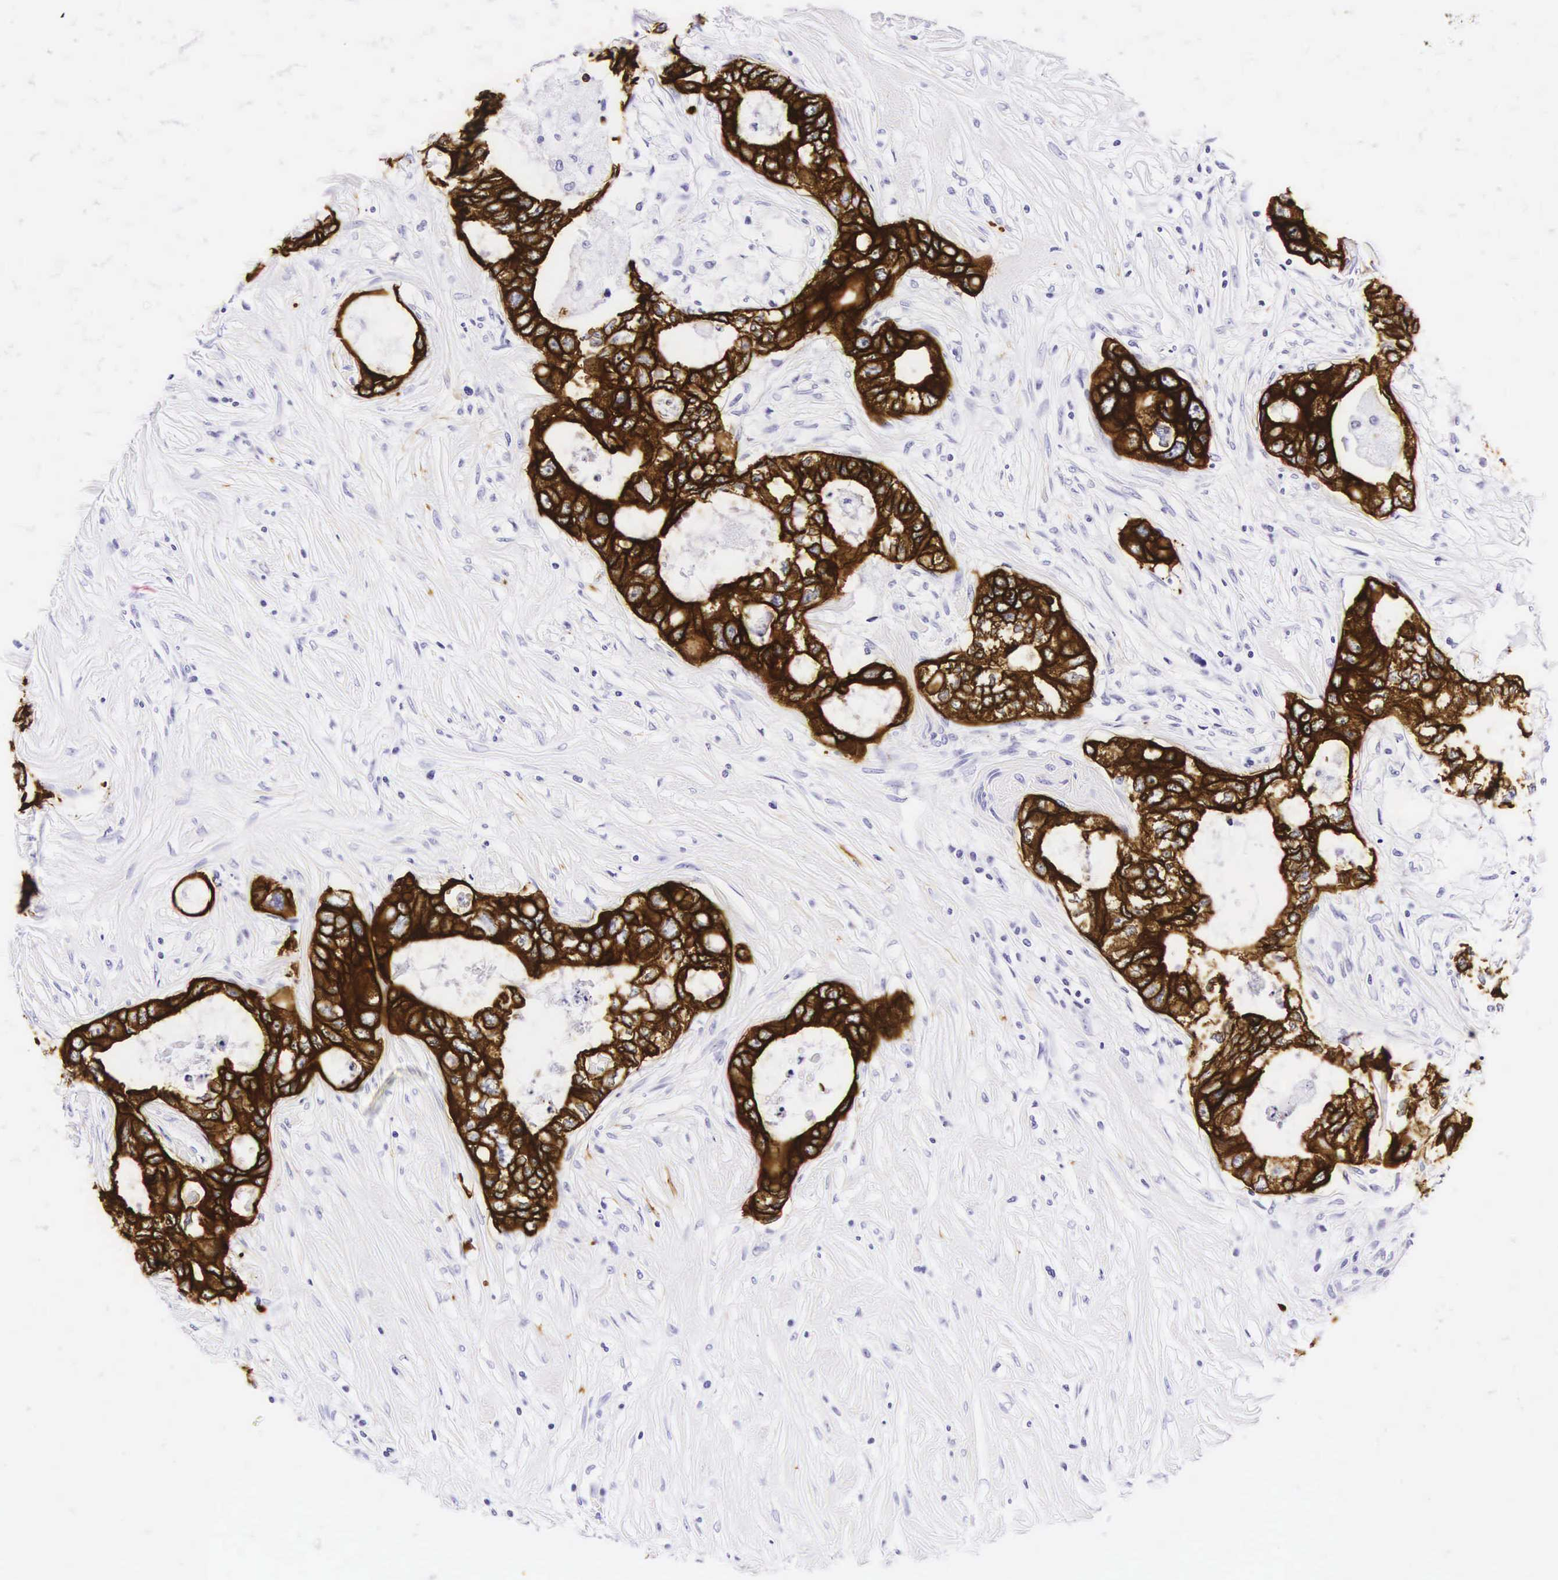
{"staining": {"intensity": "strong", "quantity": ">75%", "location": "cytoplasmic/membranous"}, "tissue": "colorectal cancer", "cell_type": "Tumor cells", "image_type": "cancer", "snomed": [{"axis": "morphology", "description": "Adenocarcinoma, NOS"}, {"axis": "topography", "description": "Rectum"}], "caption": "A high amount of strong cytoplasmic/membranous positivity is seen in about >75% of tumor cells in colorectal adenocarcinoma tissue. (Brightfield microscopy of DAB IHC at high magnification).", "gene": "KRT18", "patient": {"sex": "female", "age": 57}}